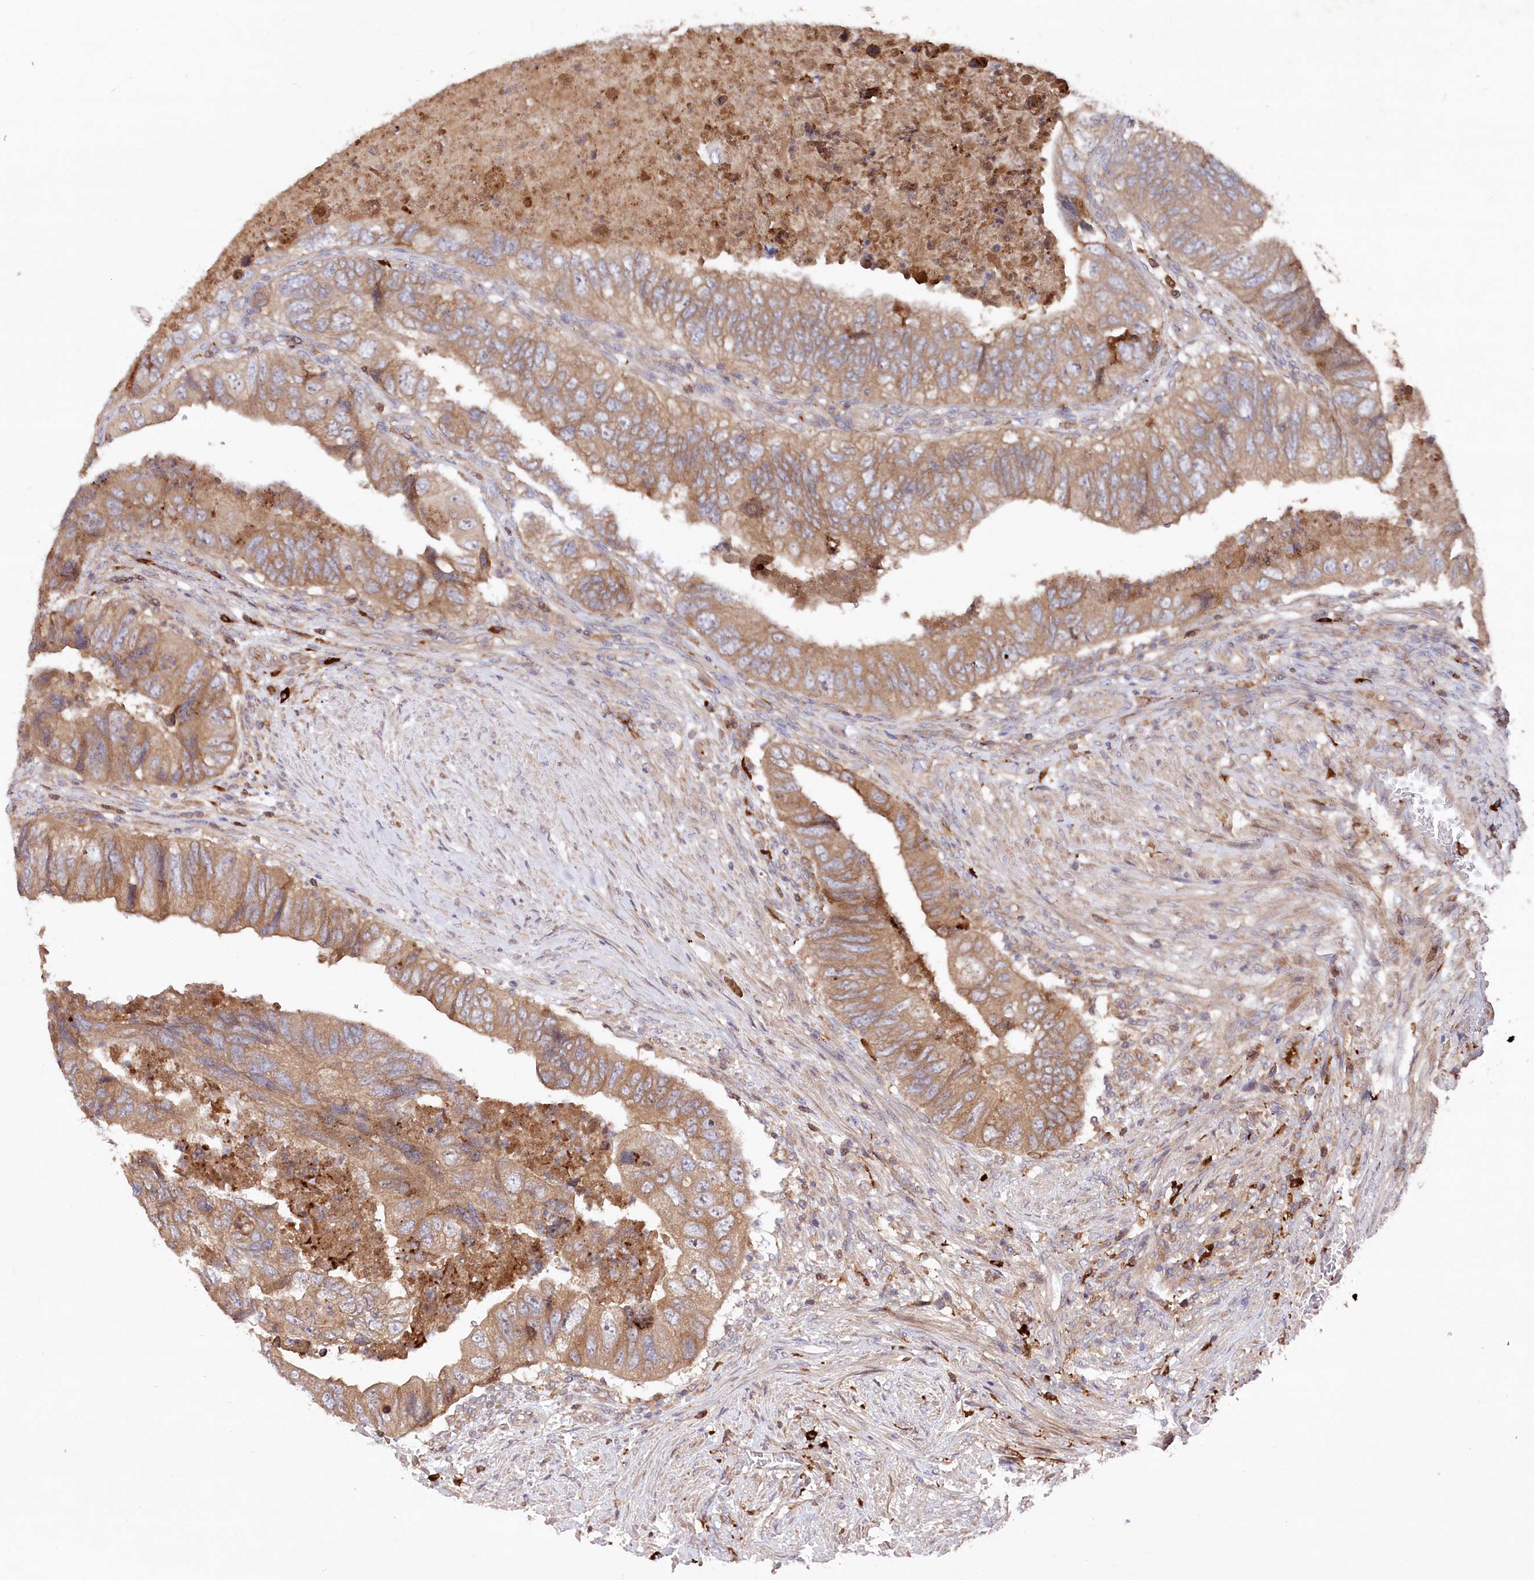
{"staining": {"intensity": "moderate", "quantity": ">75%", "location": "cytoplasmic/membranous"}, "tissue": "colorectal cancer", "cell_type": "Tumor cells", "image_type": "cancer", "snomed": [{"axis": "morphology", "description": "Adenocarcinoma, NOS"}, {"axis": "topography", "description": "Rectum"}], "caption": "A brown stain highlights moderate cytoplasmic/membranous expression of a protein in human colorectal cancer tumor cells. (DAB = brown stain, brightfield microscopy at high magnification).", "gene": "PPP1R21", "patient": {"sex": "male", "age": 63}}